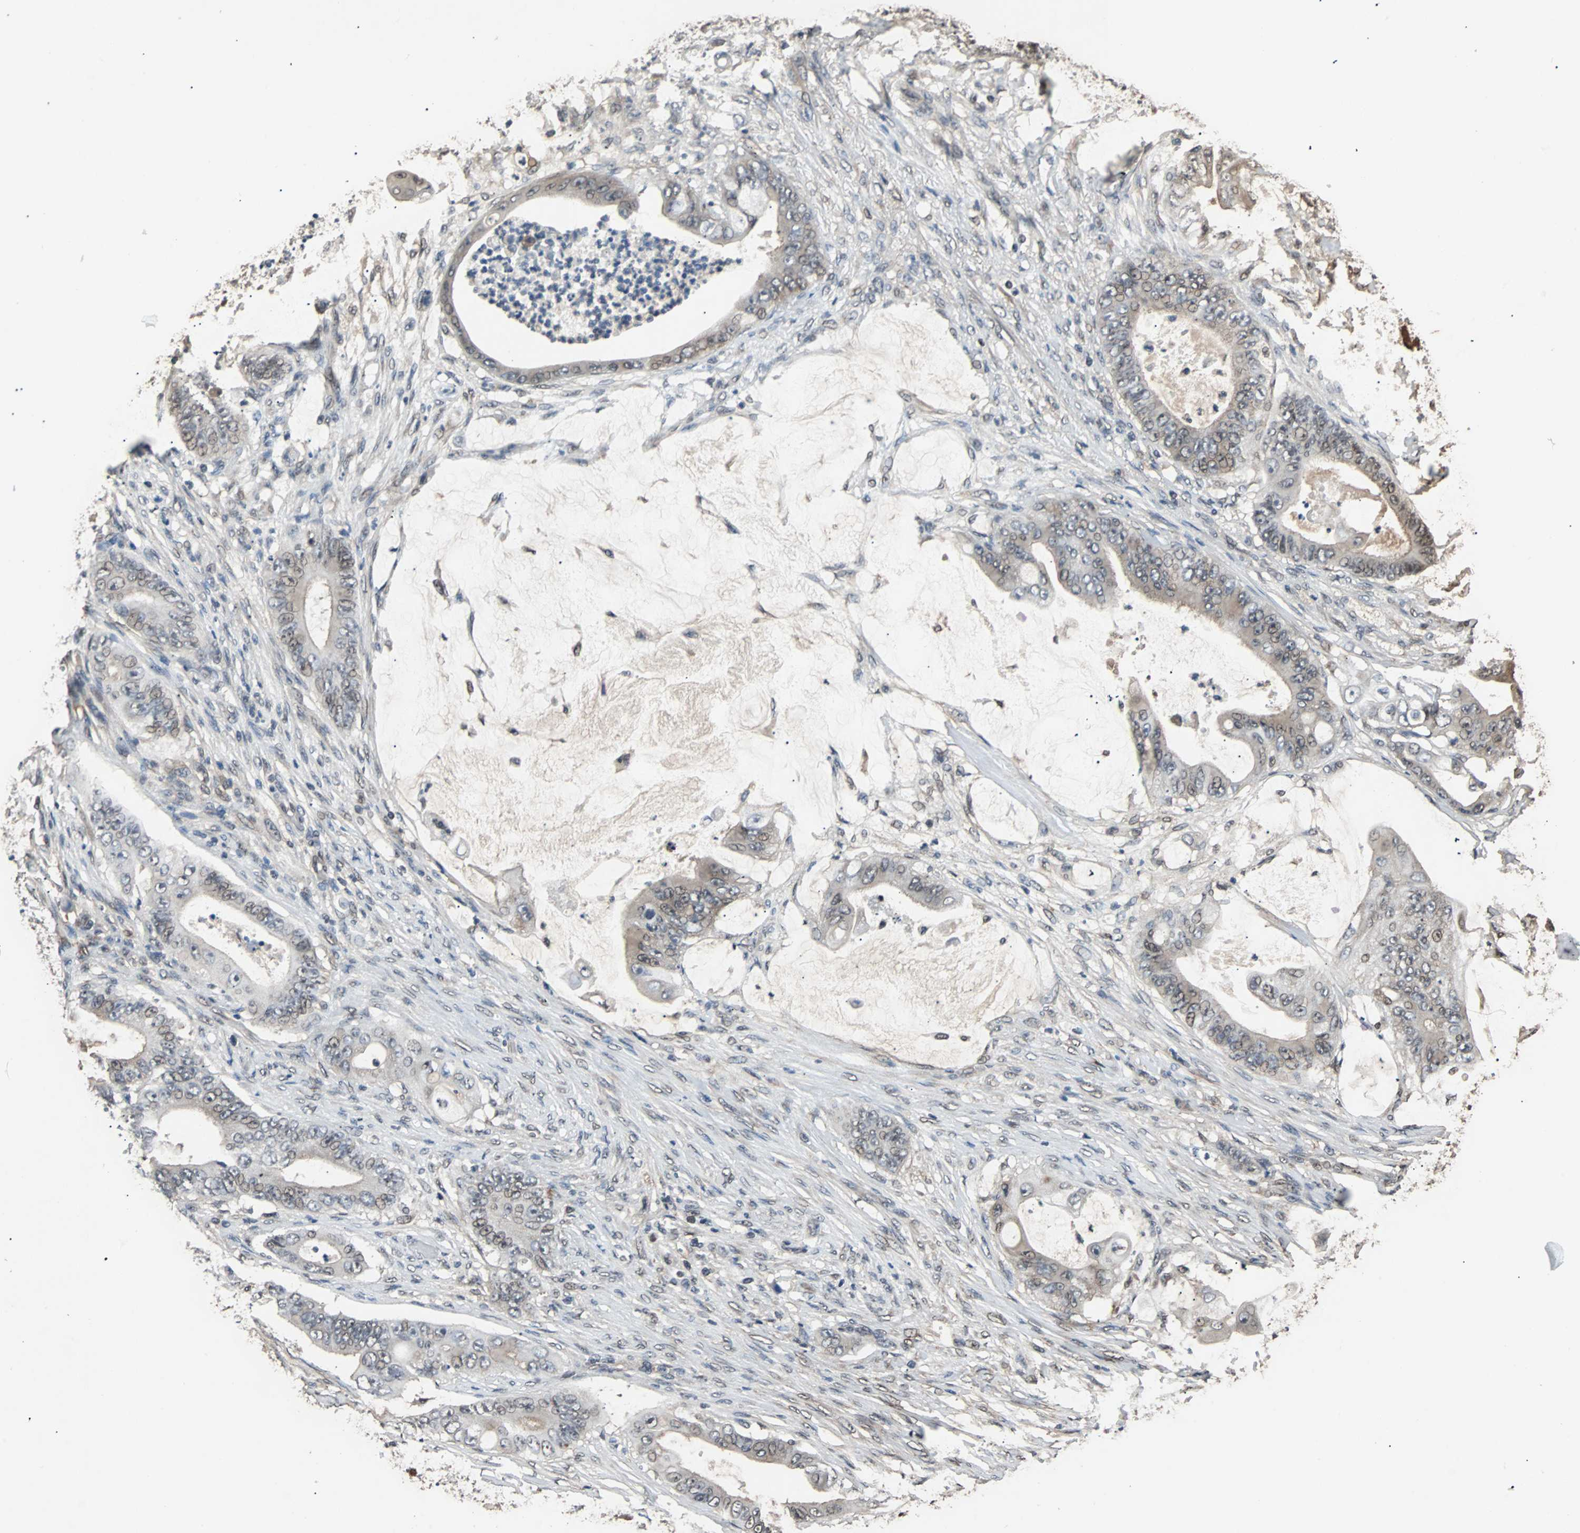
{"staining": {"intensity": "moderate", "quantity": ">75%", "location": "cytoplasmic/membranous"}, "tissue": "stomach cancer", "cell_type": "Tumor cells", "image_type": "cancer", "snomed": [{"axis": "morphology", "description": "Adenocarcinoma, NOS"}, {"axis": "topography", "description": "Stomach"}], "caption": "Immunohistochemical staining of stomach cancer shows medium levels of moderate cytoplasmic/membranous protein expression in approximately >75% of tumor cells. The staining was performed using DAB (3,3'-diaminobenzidine), with brown indicating positive protein expression. Nuclei are stained blue with hematoxylin.", "gene": "PRDX6", "patient": {"sex": "female", "age": 73}}